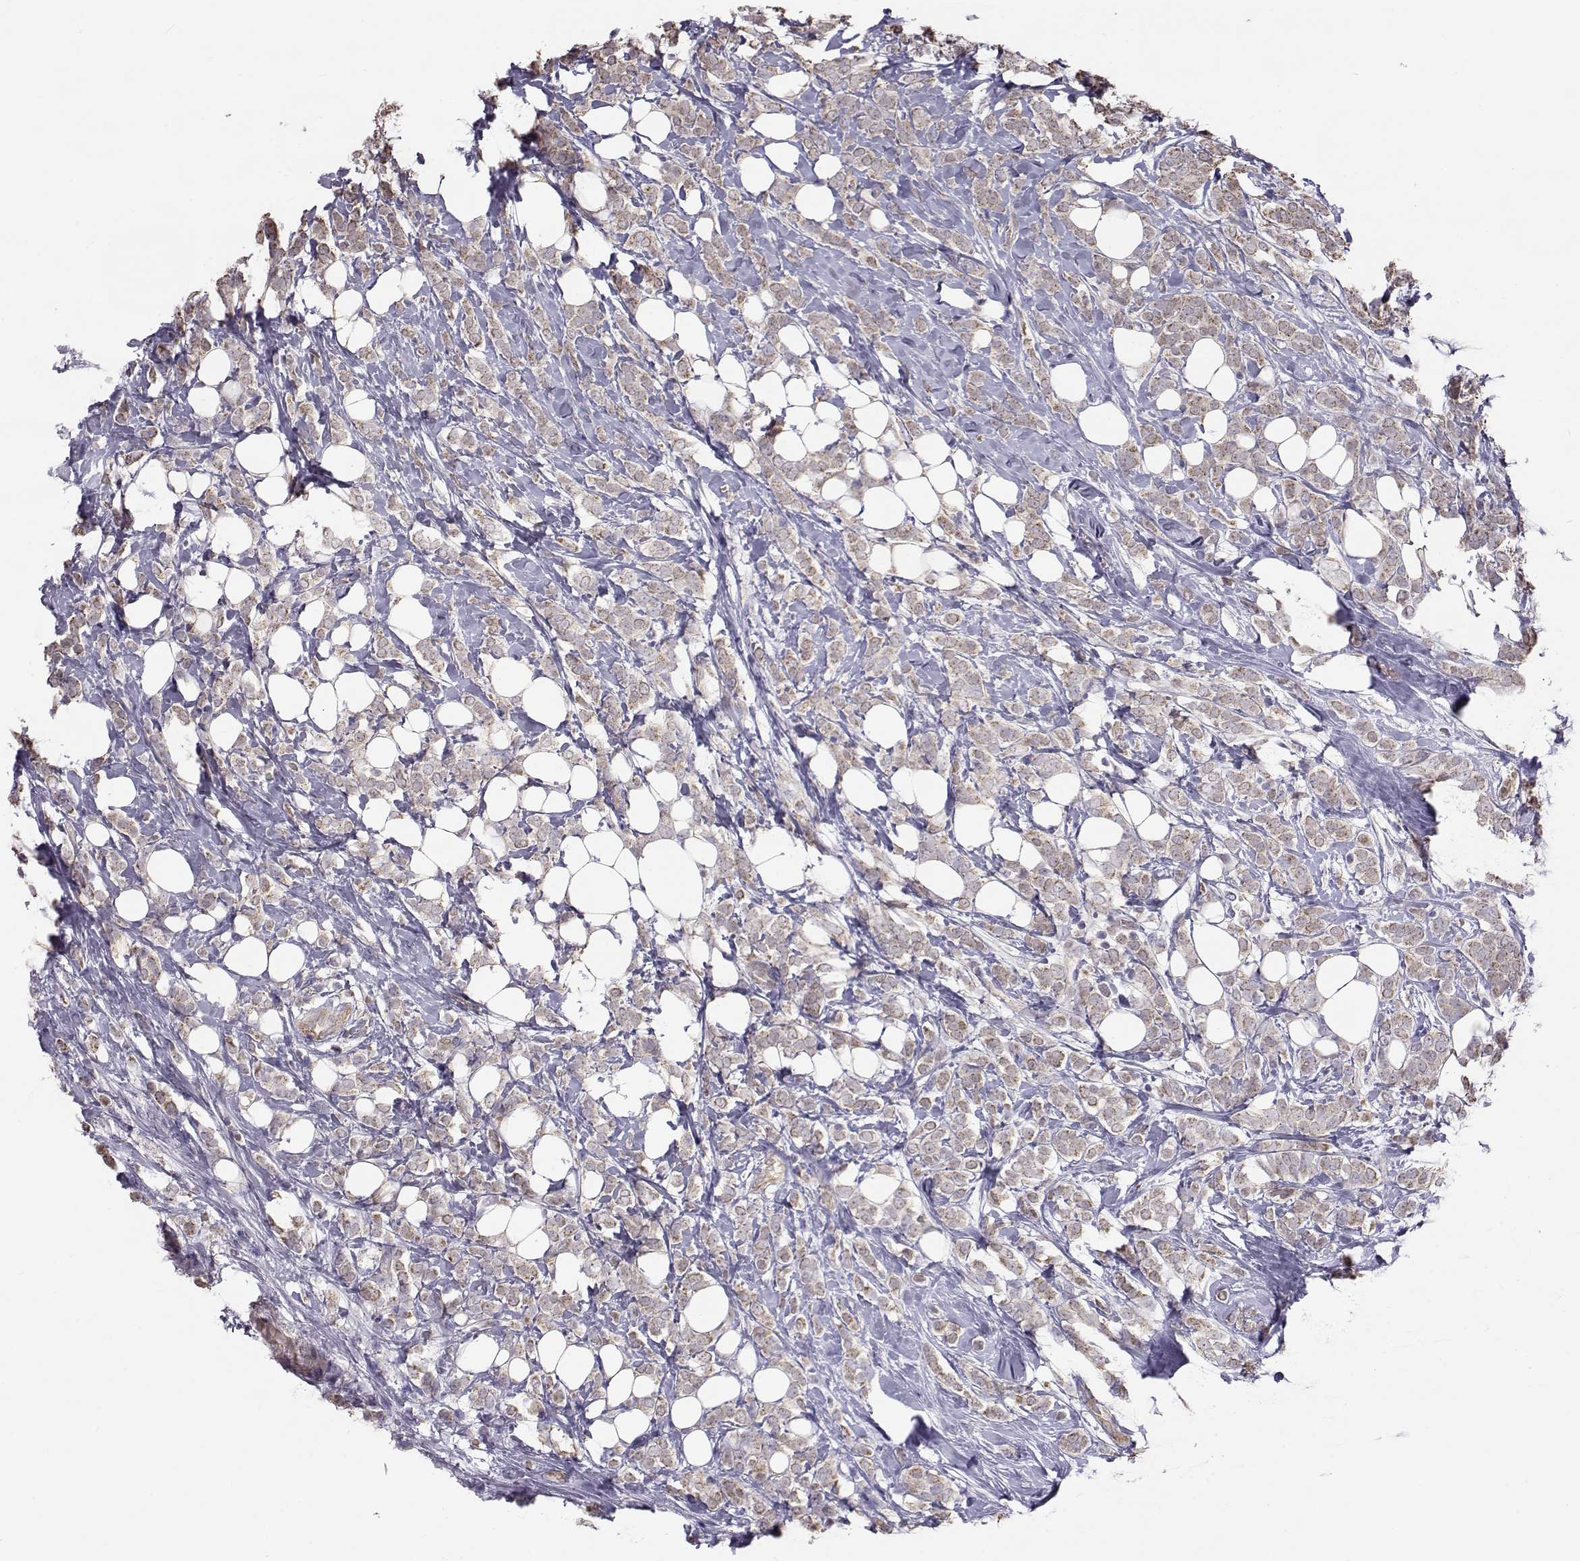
{"staining": {"intensity": "weak", "quantity": ">75%", "location": "cytoplasmic/membranous"}, "tissue": "breast cancer", "cell_type": "Tumor cells", "image_type": "cancer", "snomed": [{"axis": "morphology", "description": "Lobular carcinoma"}, {"axis": "topography", "description": "Breast"}], "caption": "The immunohistochemical stain highlights weak cytoplasmic/membranous staining in tumor cells of breast cancer tissue.", "gene": "NCAM2", "patient": {"sex": "female", "age": 49}}